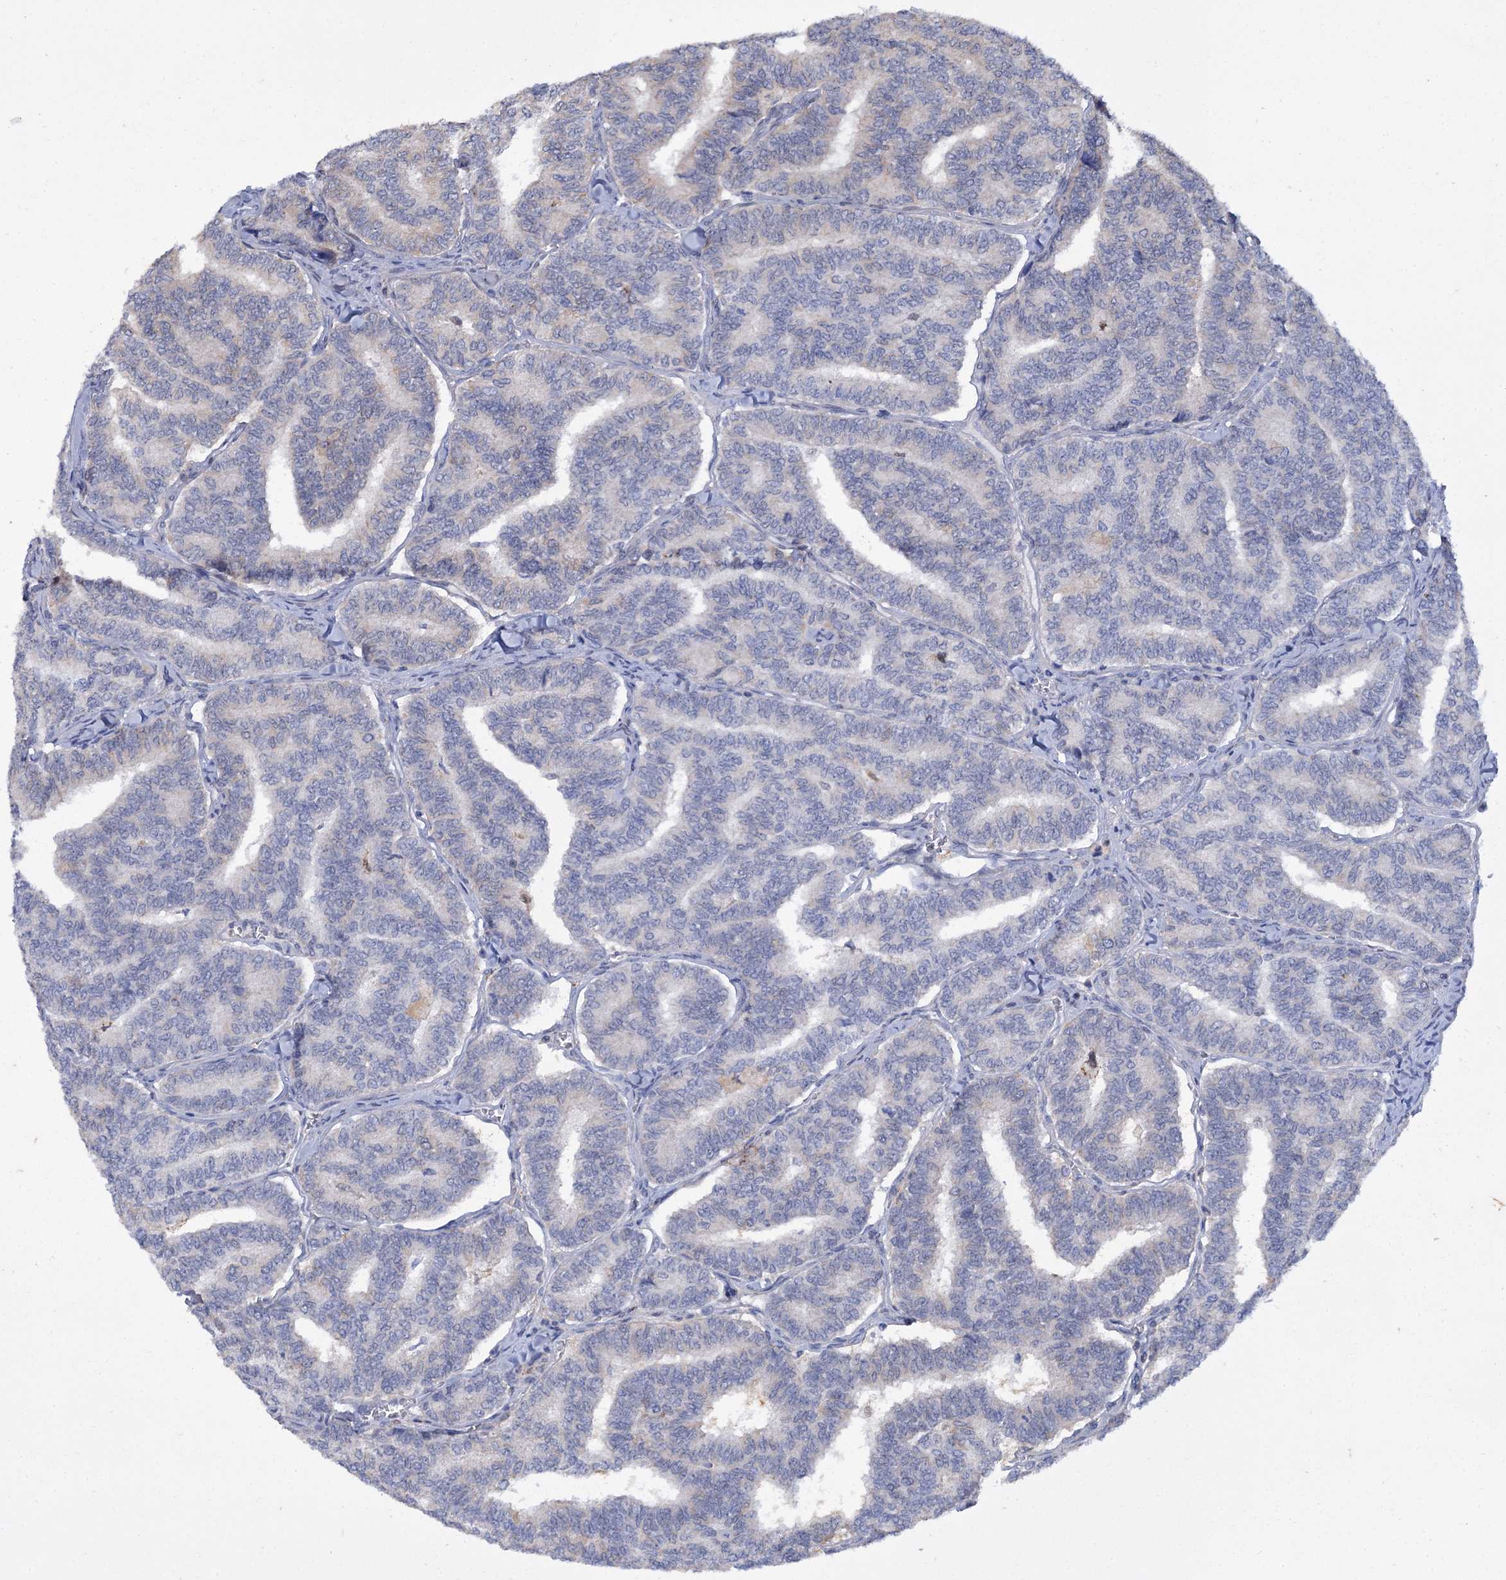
{"staining": {"intensity": "negative", "quantity": "none", "location": "none"}, "tissue": "thyroid cancer", "cell_type": "Tumor cells", "image_type": "cancer", "snomed": [{"axis": "morphology", "description": "Papillary adenocarcinoma, NOS"}, {"axis": "topography", "description": "Thyroid gland"}], "caption": "Immunohistochemistry of thyroid papillary adenocarcinoma reveals no expression in tumor cells. Nuclei are stained in blue.", "gene": "MID1IP1", "patient": {"sex": "female", "age": 35}}